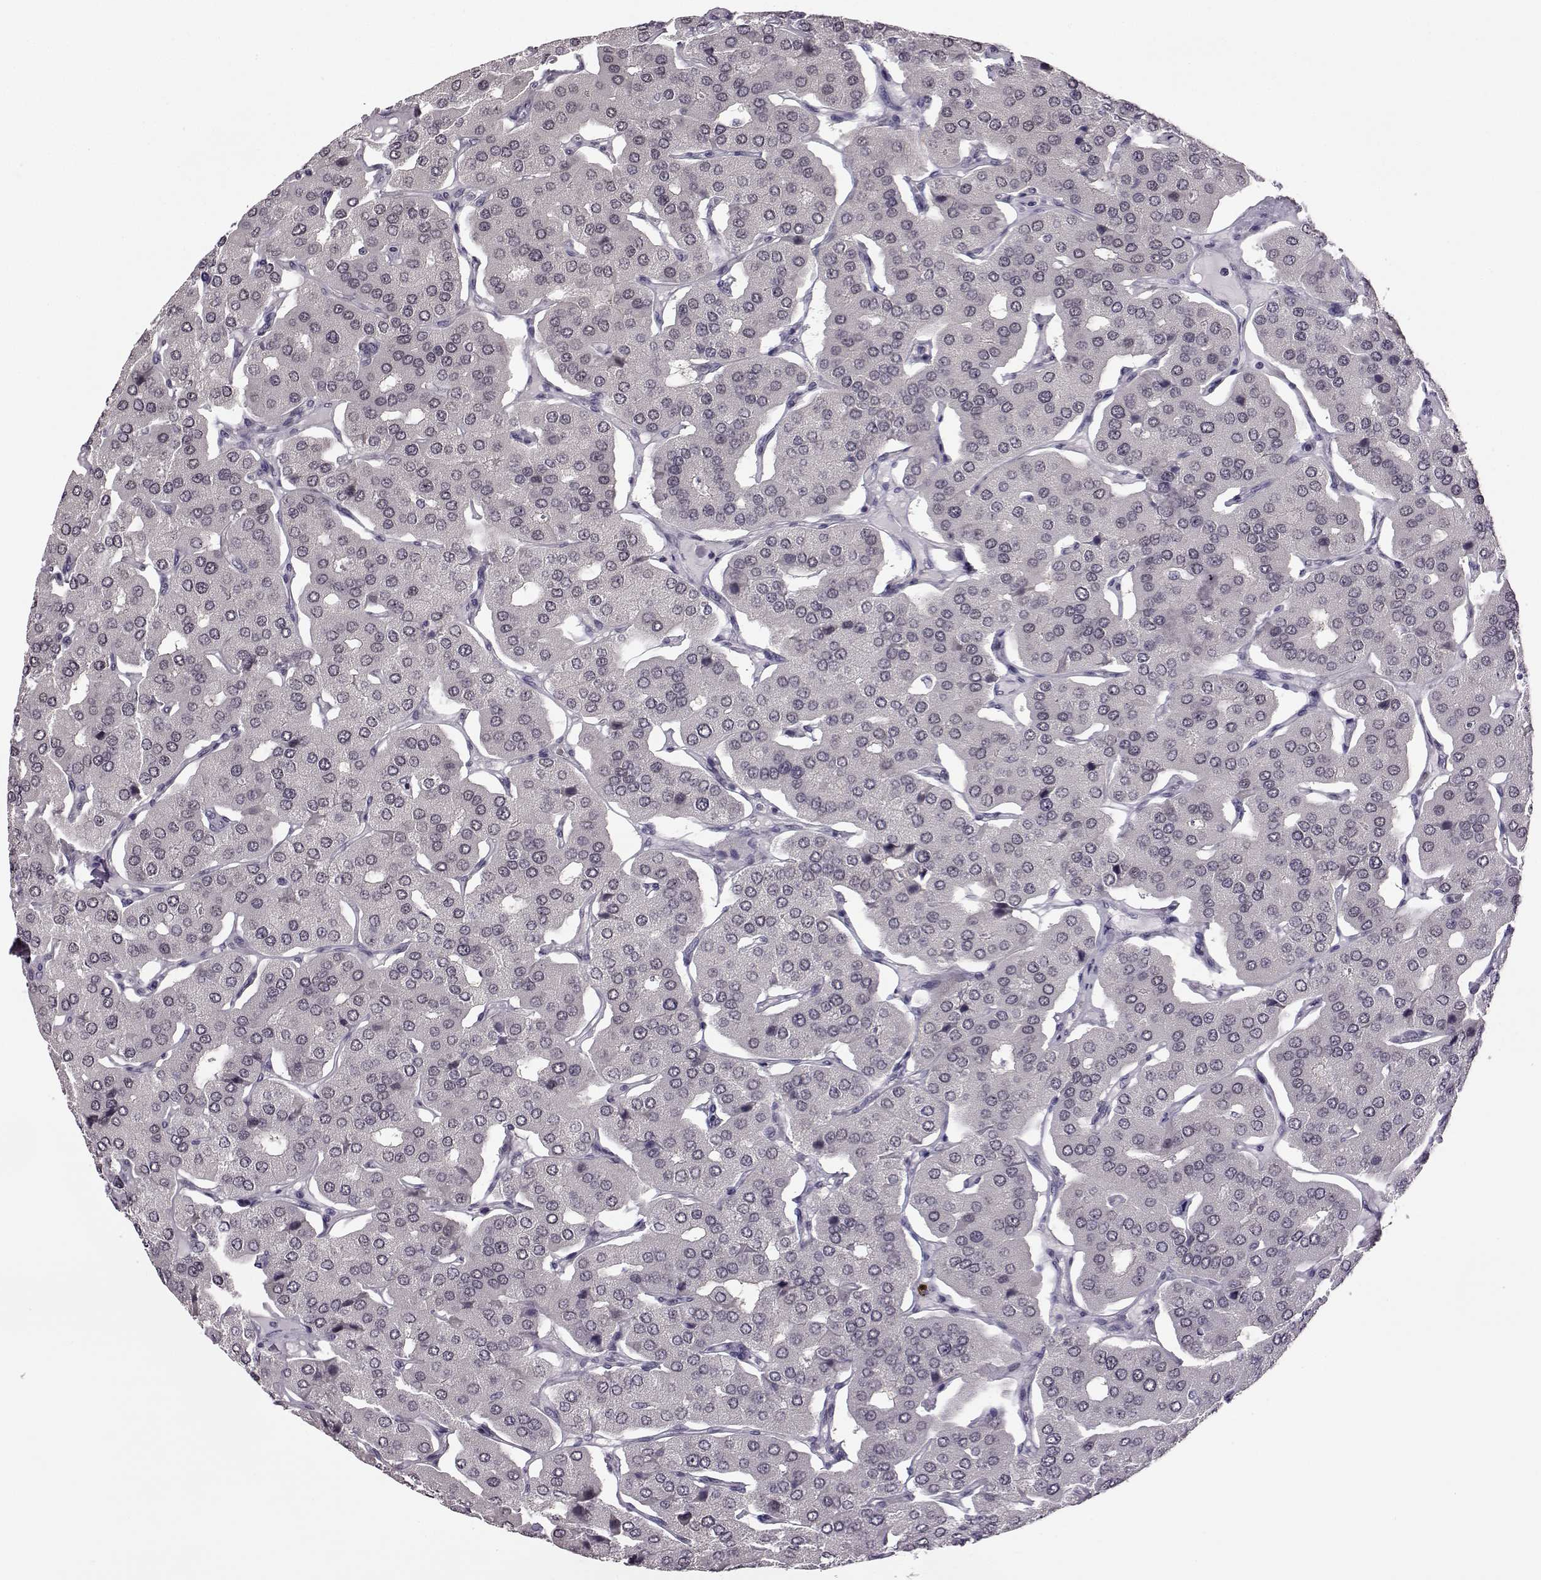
{"staining": {"intensity": "negative", "quantity": "none", "location": "none"}, "tissue": "parathyroid gland", "cell_type": "Glandular cells", "image_type": "normal", "snomed": [{"axis": "morphology", "description": "Normal tissue, NOS"}, {"axis": "morphology", "description": "Adenoma, NOS"}, {"axis": "topography", "description": "Parathyroid gland"}], "caption": "Immunohistochemistry (IHC) histopathology image of benign parathyroid gland stained for a protein (brown), which shows no expression in glandular cells.", "gene": "C10orf62", "patient": {"sex": "female", "age": 86}}